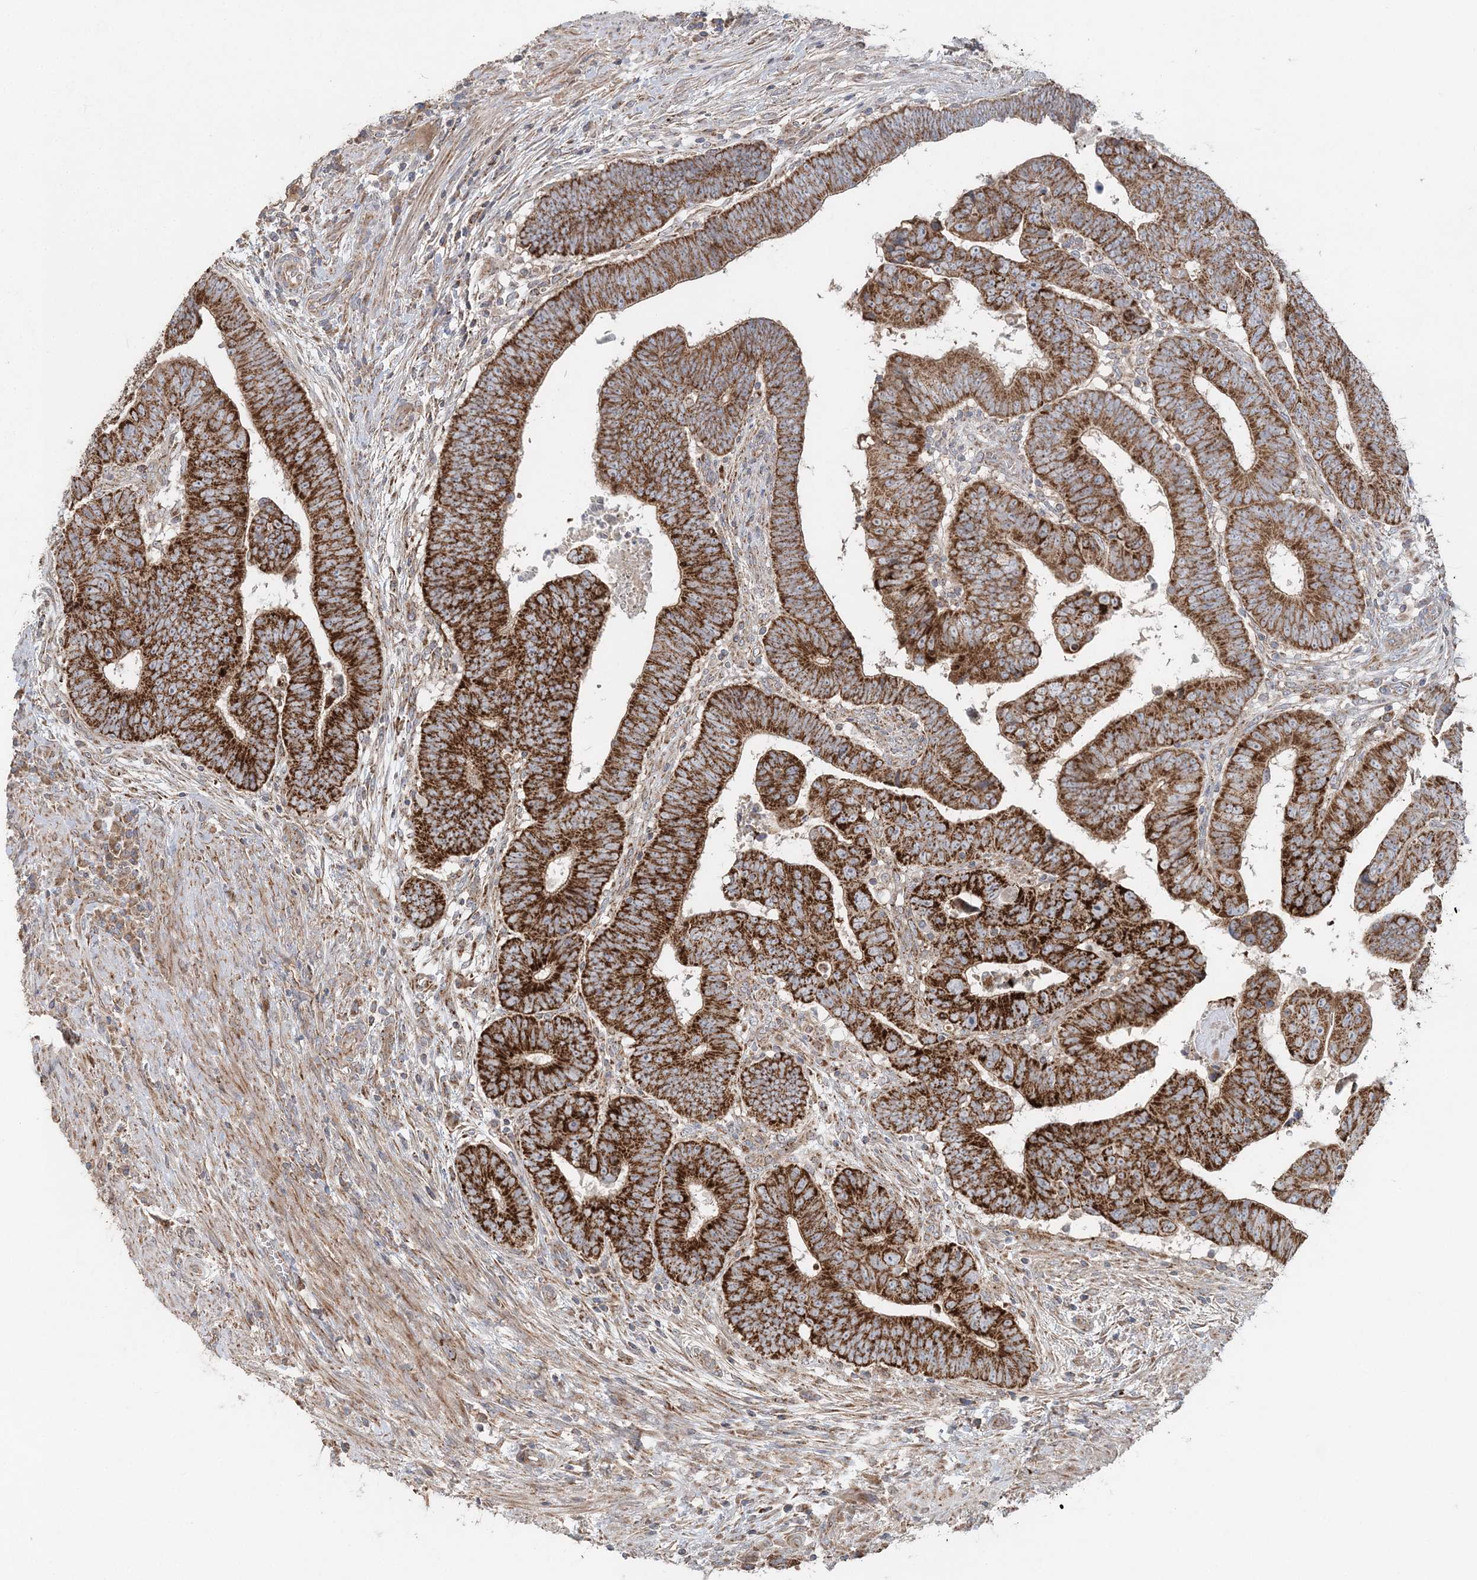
{"staining": {"intensity": "strong", "quantity": ">75%", "location": "cytoplasmic/membranous"}, "tissue": "colorectal cancer", "cell_type": "Tumor cells", "image_type": "cancer", "snomed": [{"axis": "morphology", "description": "Normal tissue, NOS"}, {"axis": "morphology", "description": "Adenocarcinoma, NOS"}, {"axis": "topography", "description": "Rectum"}], "caption": "Protein analysis of adenocarcinoma (colorectal) tissue displays strong cytoplasmic/membranous positivity in about >75% of tumor cells.", "gene": "LRPPRC", "patient": {"sex": "female", "age": 65}}